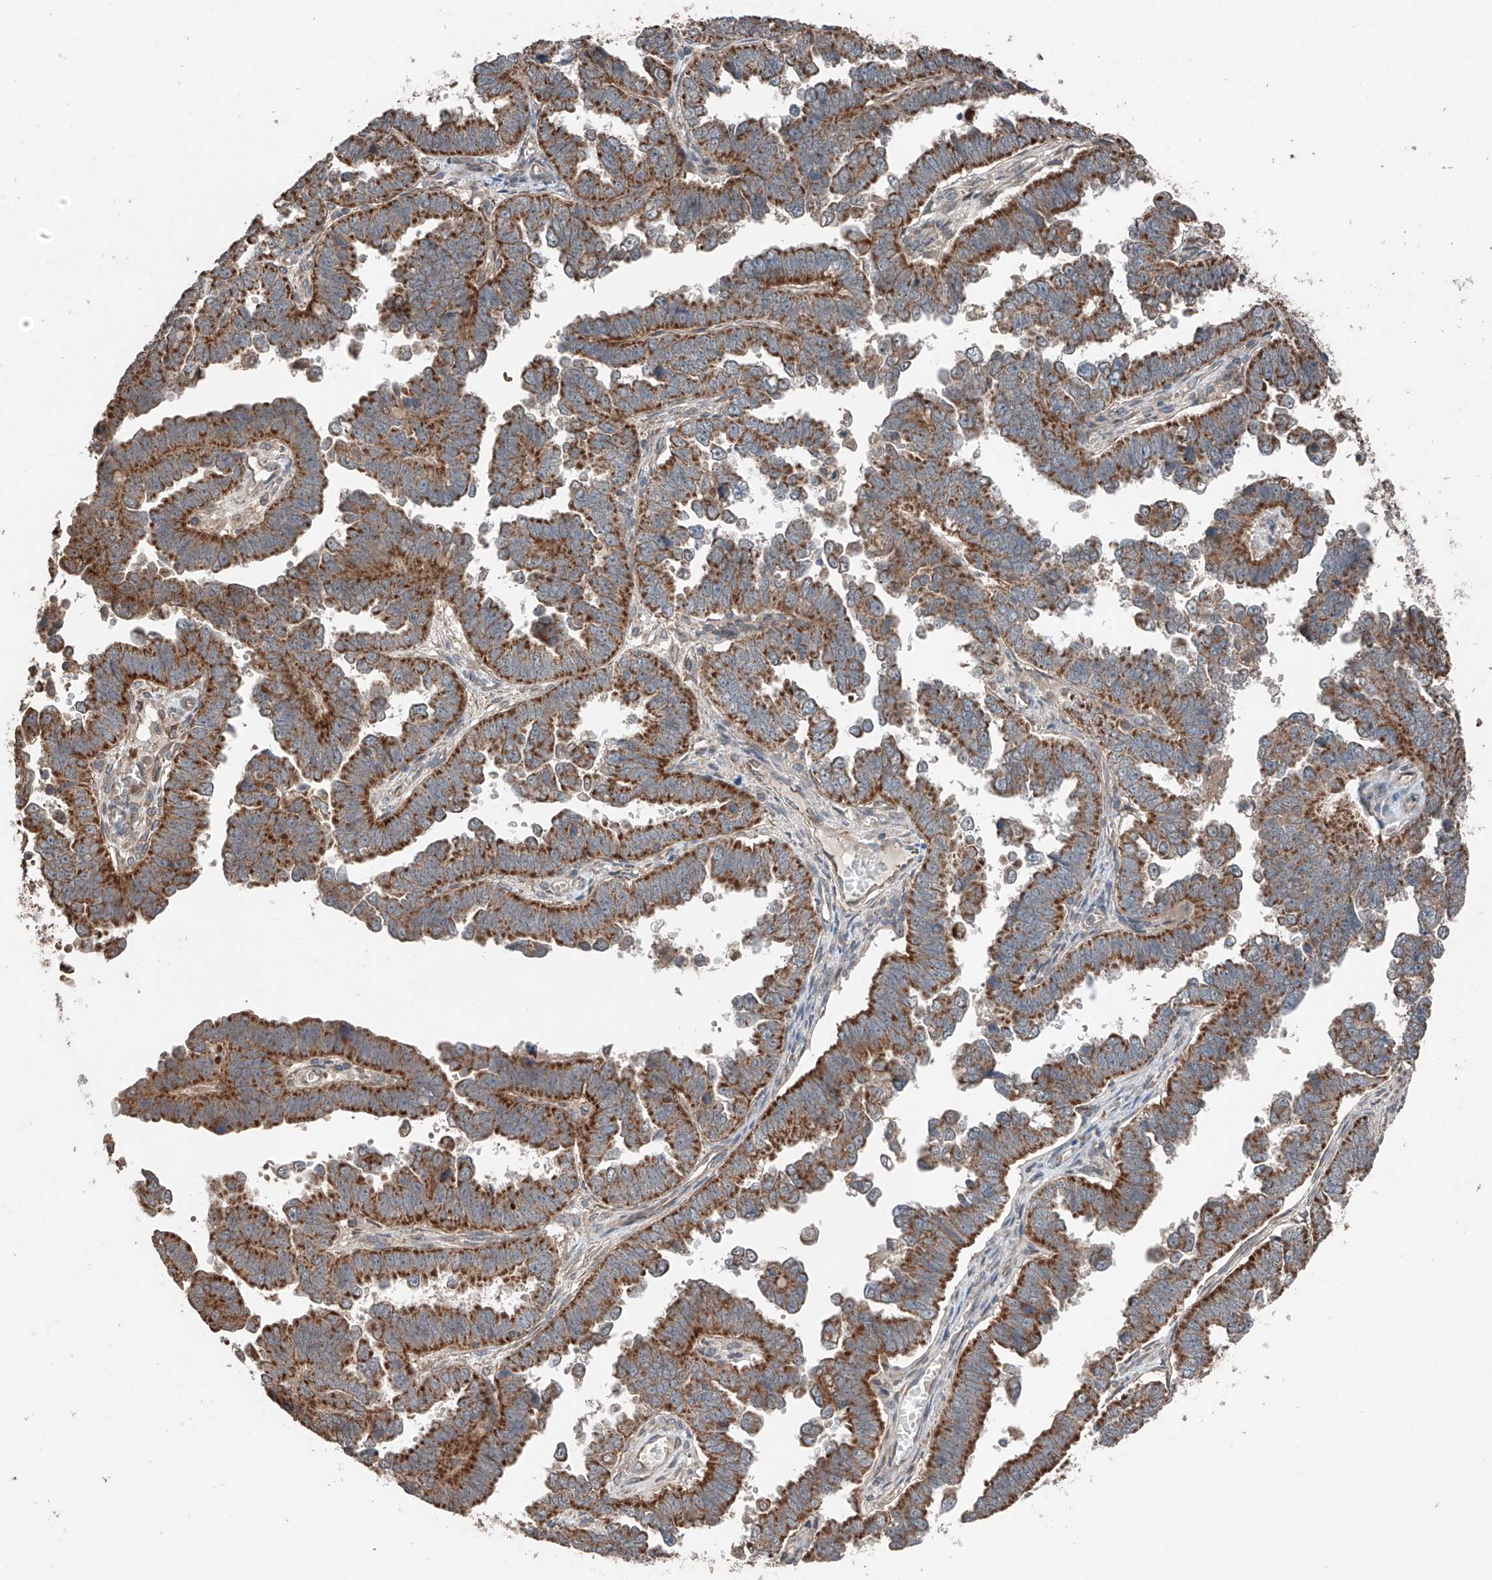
{"staining": {"intensity": "strong", "quantity": ">75%", "location": "cytoplasmic/membranous"}, "tissue": "endometrial cancer", "cell_type": "Tumor cells", "image_type": "cancer", "snomed": [{"axis": "morphology", "description": "Adenocarcinoma, NOS"}, {"axis": "topography", "description": "Endometrium"}], "caption": "Adenocarcinoma (endometrial) was stained to show a protein in brown. There is high levels of strong cytoplasmic/membranous positivity in about >75% of tumor cells. (IHC, brightfield microscopy, high magnification).", "gene": "AP4B1", "patient": {"sex": "female", "age": 75}}